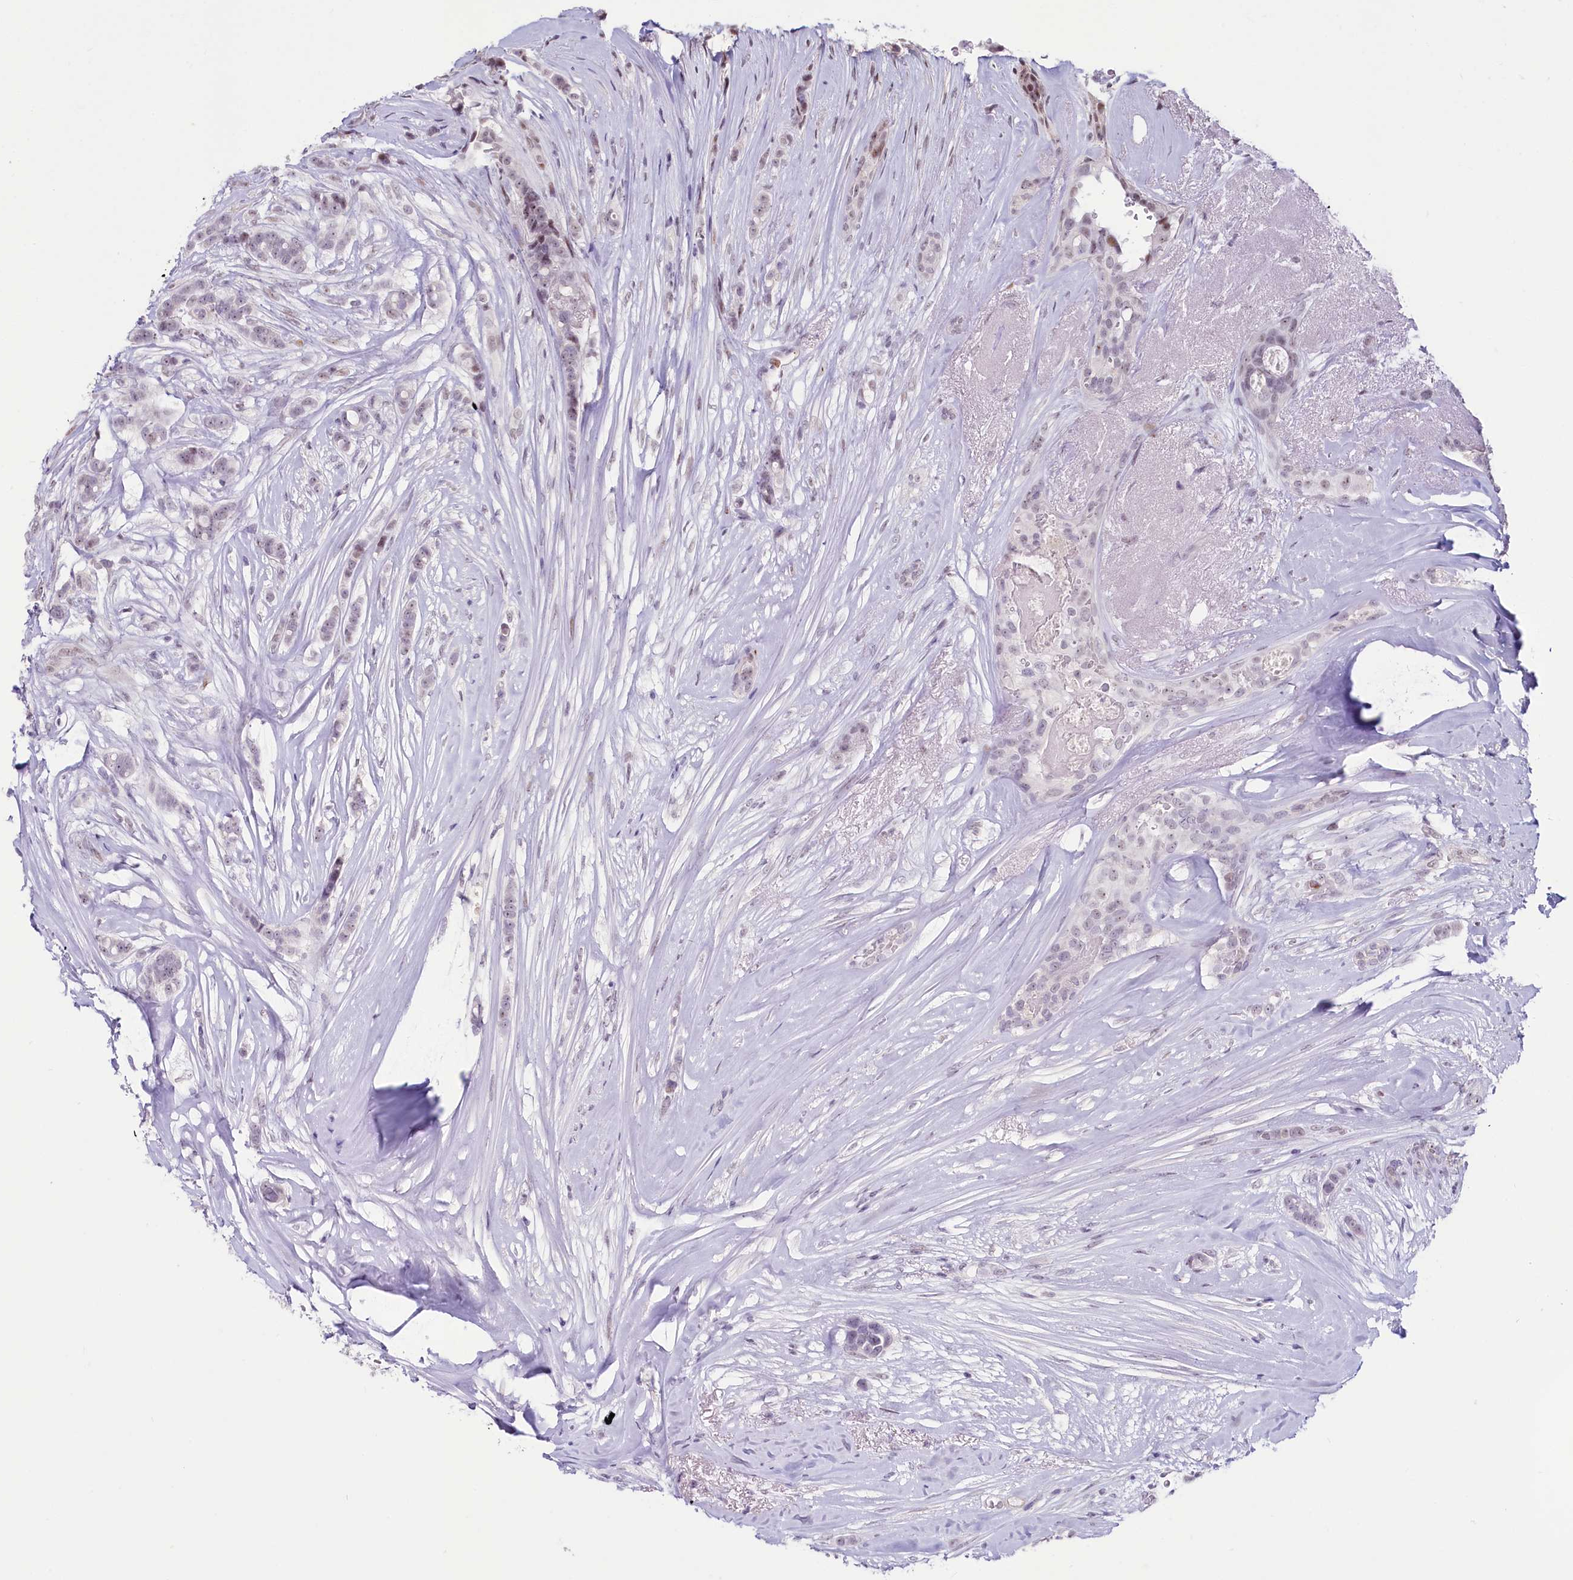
{"staining": {"intensity": "weak", "quantity": "<25%", "location": "nuclear"}, "tissue": "breast cancer", "cell_type": "Tumor cells", "image_type": "cancer", "snomed": [{"axis": "morphology", "description": "Lobular carcinoma"}, {"axis": "topography", "description": "Breast"}], "caption": "Immunohistochemistry image of lobular carcinoma (breast) stained for a protein (brown), which exhibits no positivity in tumor cells.", "gene": "PROCR", "patient": {"sex": "female", "age": 51}}